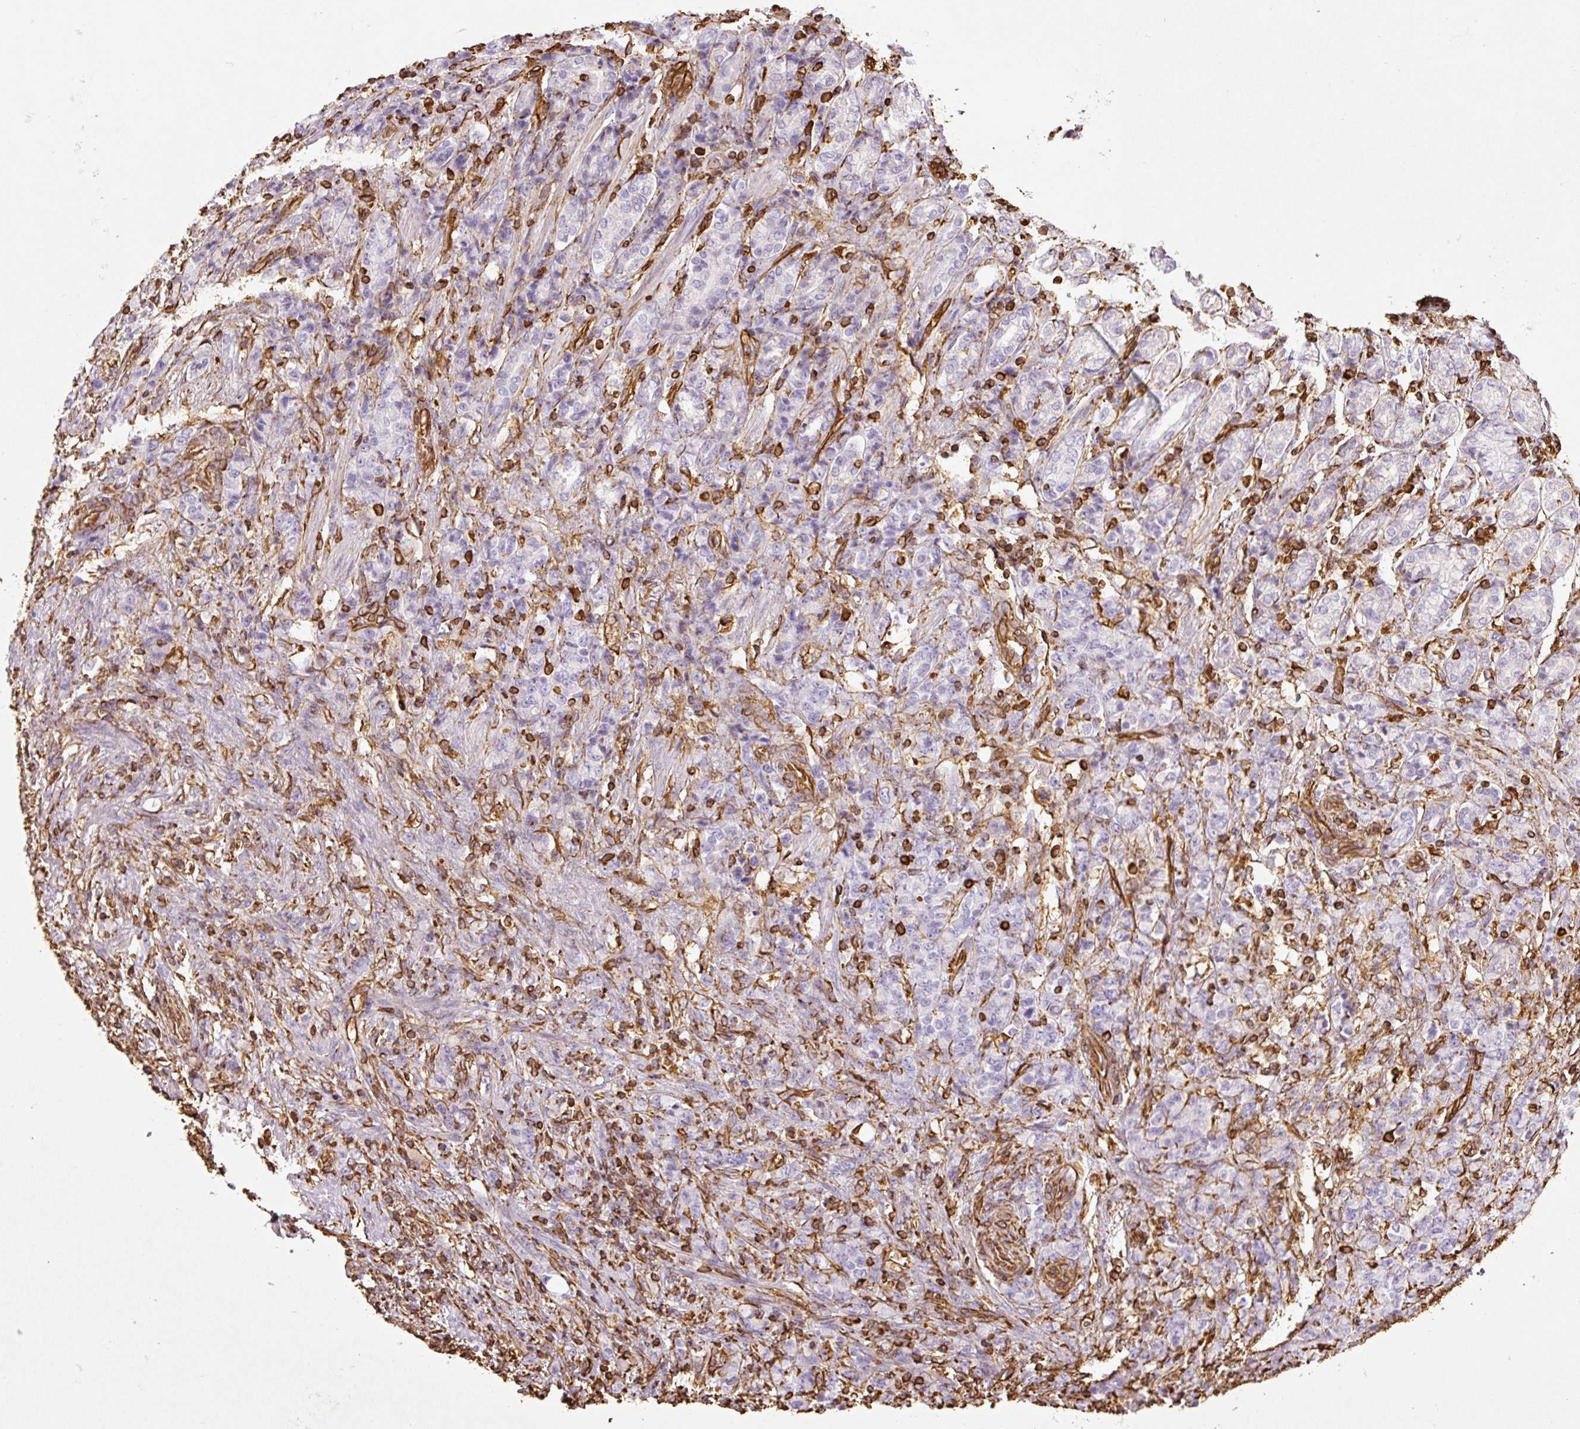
{"staining": {"intensity": "negative", "quantity": "none", "location": "none"}, "tissue": "stomach cancer", "cell_type": "Tumor cells", "image_type": "cancer", "snomed": [{"axis": "morphology", "description": "Adenocarcinoma, NOS"}, {"axis": "topography", "description": "Stomach"}], "caption": "Stomach cancer stained for a protein using immunohistochemistry (IHC) shows no staining tumor cells.", "gene": "VIM", "patient": {"sex": "female", "age": 79}}